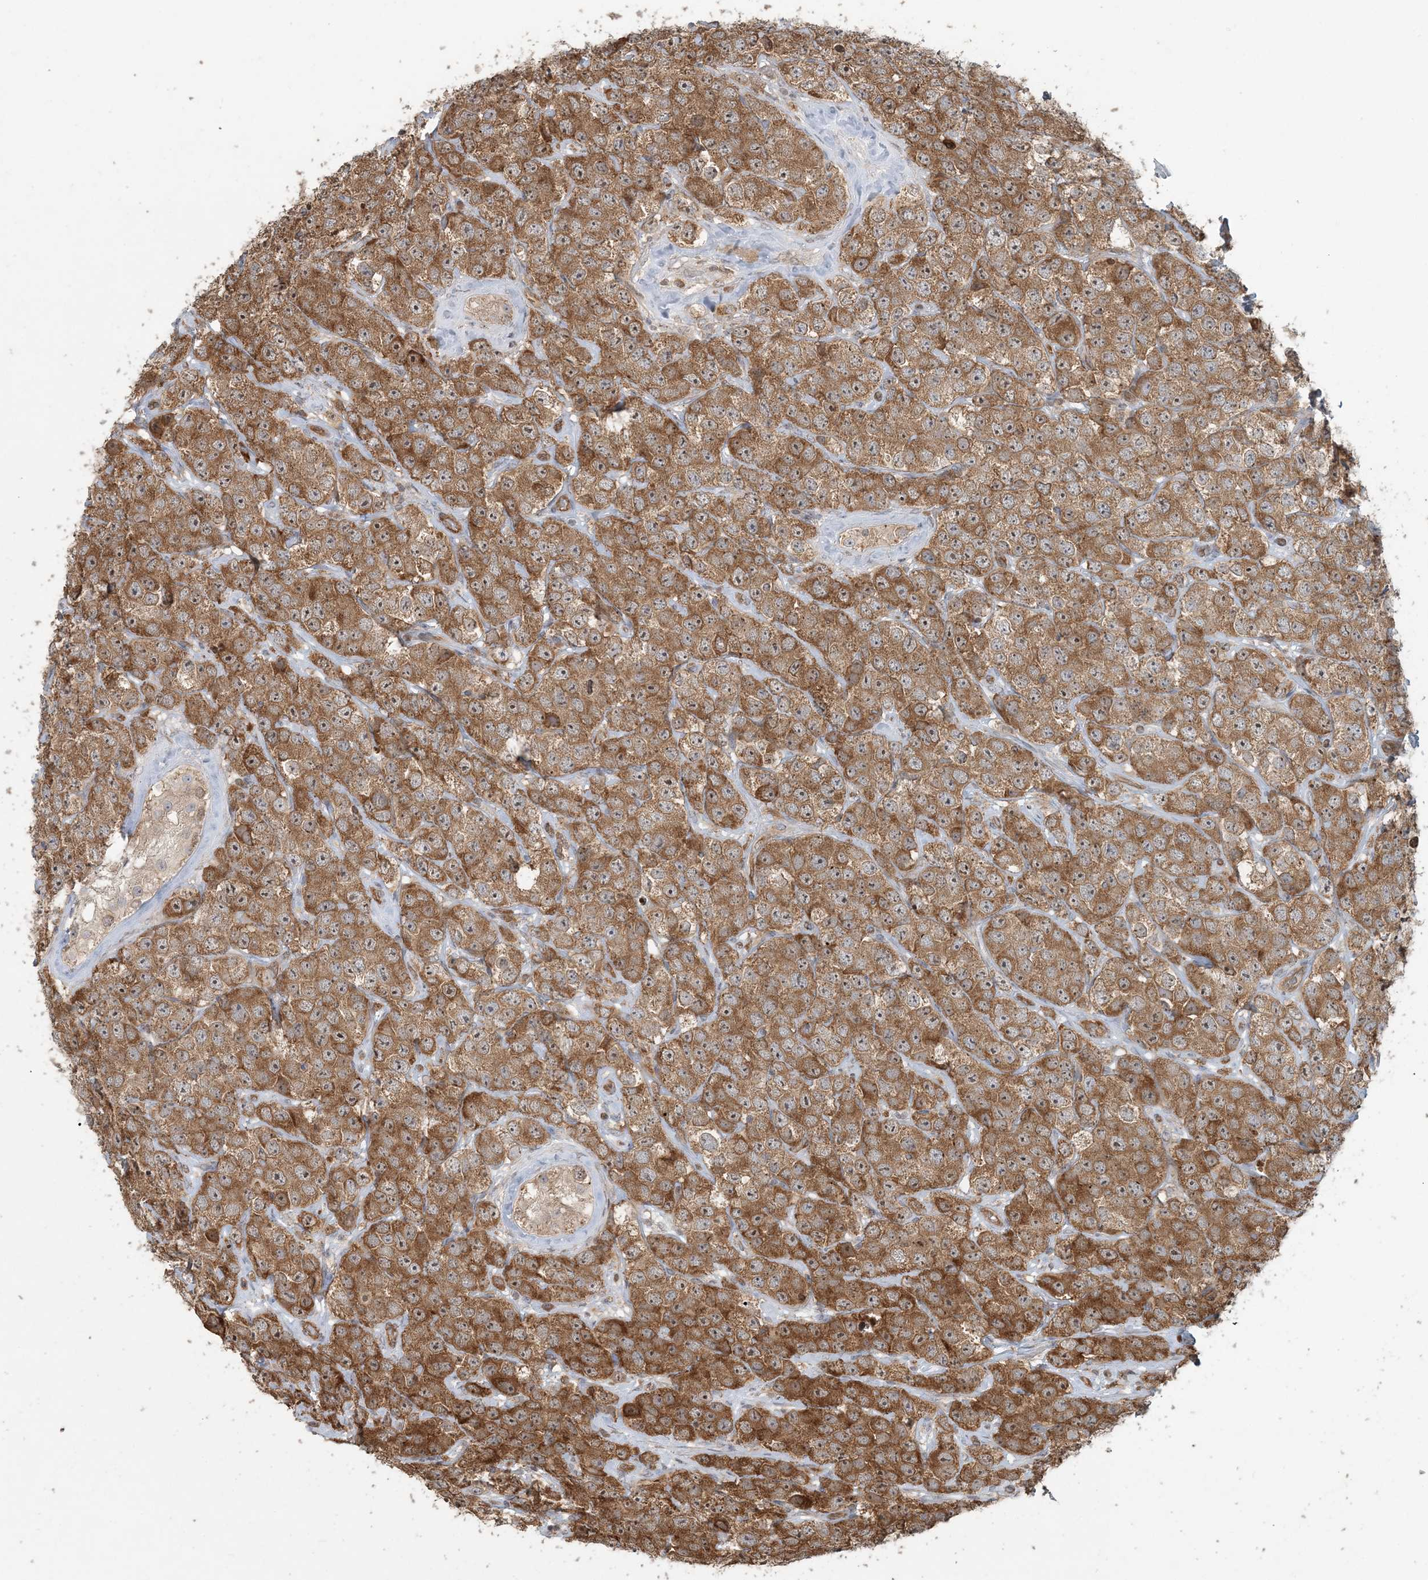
{"staining": {"intensity": "moderate", "quantity": ">75%", "location": "cytoplasmic/membranous"}, "tissue": "testis cancer", "cell_type": "Tumor cells", "image_type": "cancer", "snomed": [{"axis": "morphology", "description": "Seminoma, NOS"}, {"axis": "topography", "description": "Testis"}], "caption": "A high-resolution histopathology image shows immunohistochemistry staining of testis cancer, which reveals moderate cytoplasmic/membranous positivity in approximately >75% of tumor cells. Ihc stains the protein in brown and the nuclei are stained blue.", "gene": "STIM2", "patient": {"sex": "male", "age": 28}}